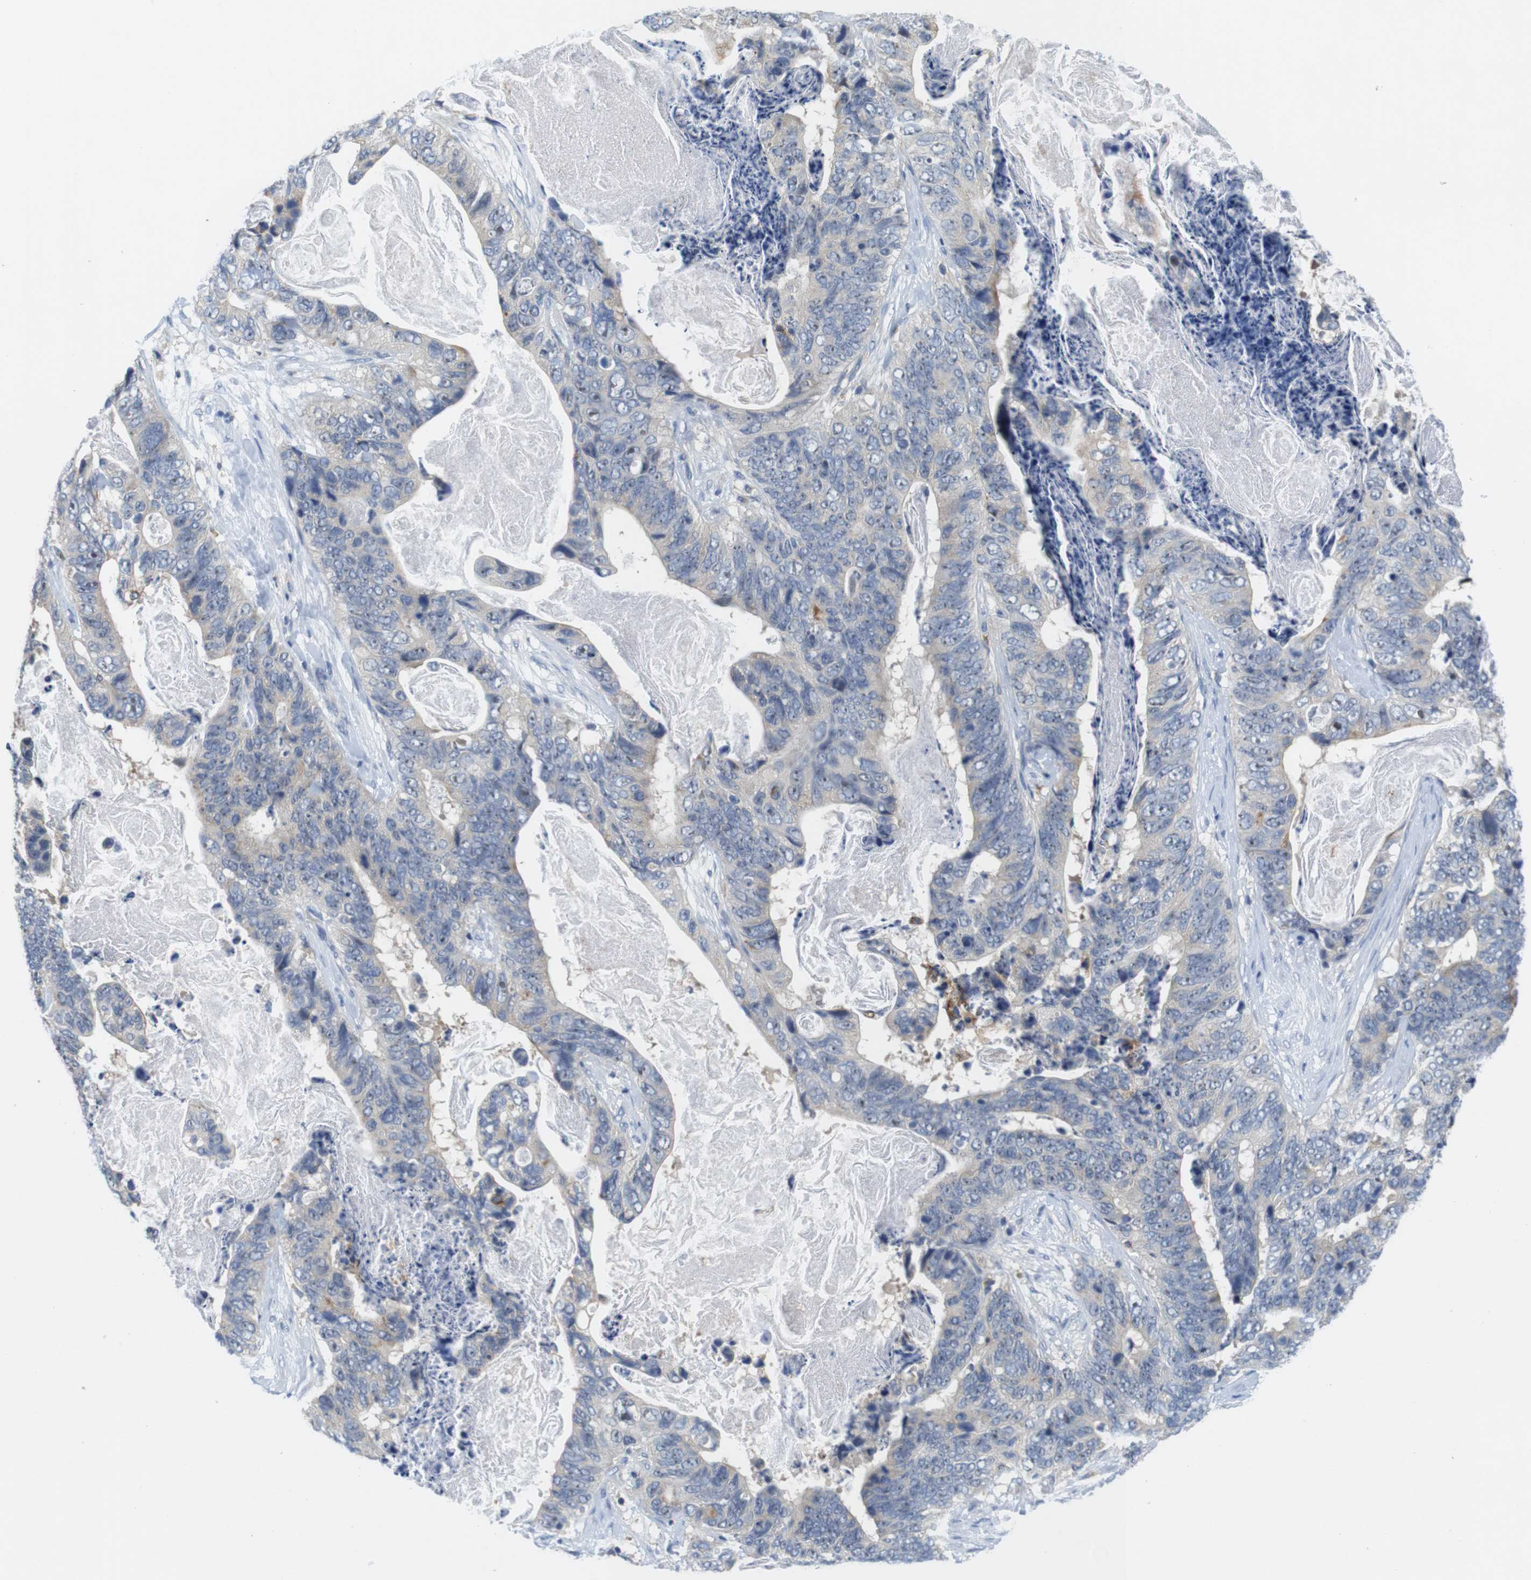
{"staining": {"intensity": "negative", "quantity": "none", "location": "none"}, "tissue": "stomach cancer", "cell_type": "Tumor cells", "image_type": "cancer", "snomed": [{"axis": "morphology", "description": "Adenocarcinoma, NOS"}, {"axis": "topography", "description": "Stomach"}], "caption": "Immunohistochemistry histopathology image of stomach adenocarcinoma stained for a protein (brown), which exhibits no positivity in tumor cells.", "gene": "CNGA2", "patient": {"sex": "female", "age": 89}}